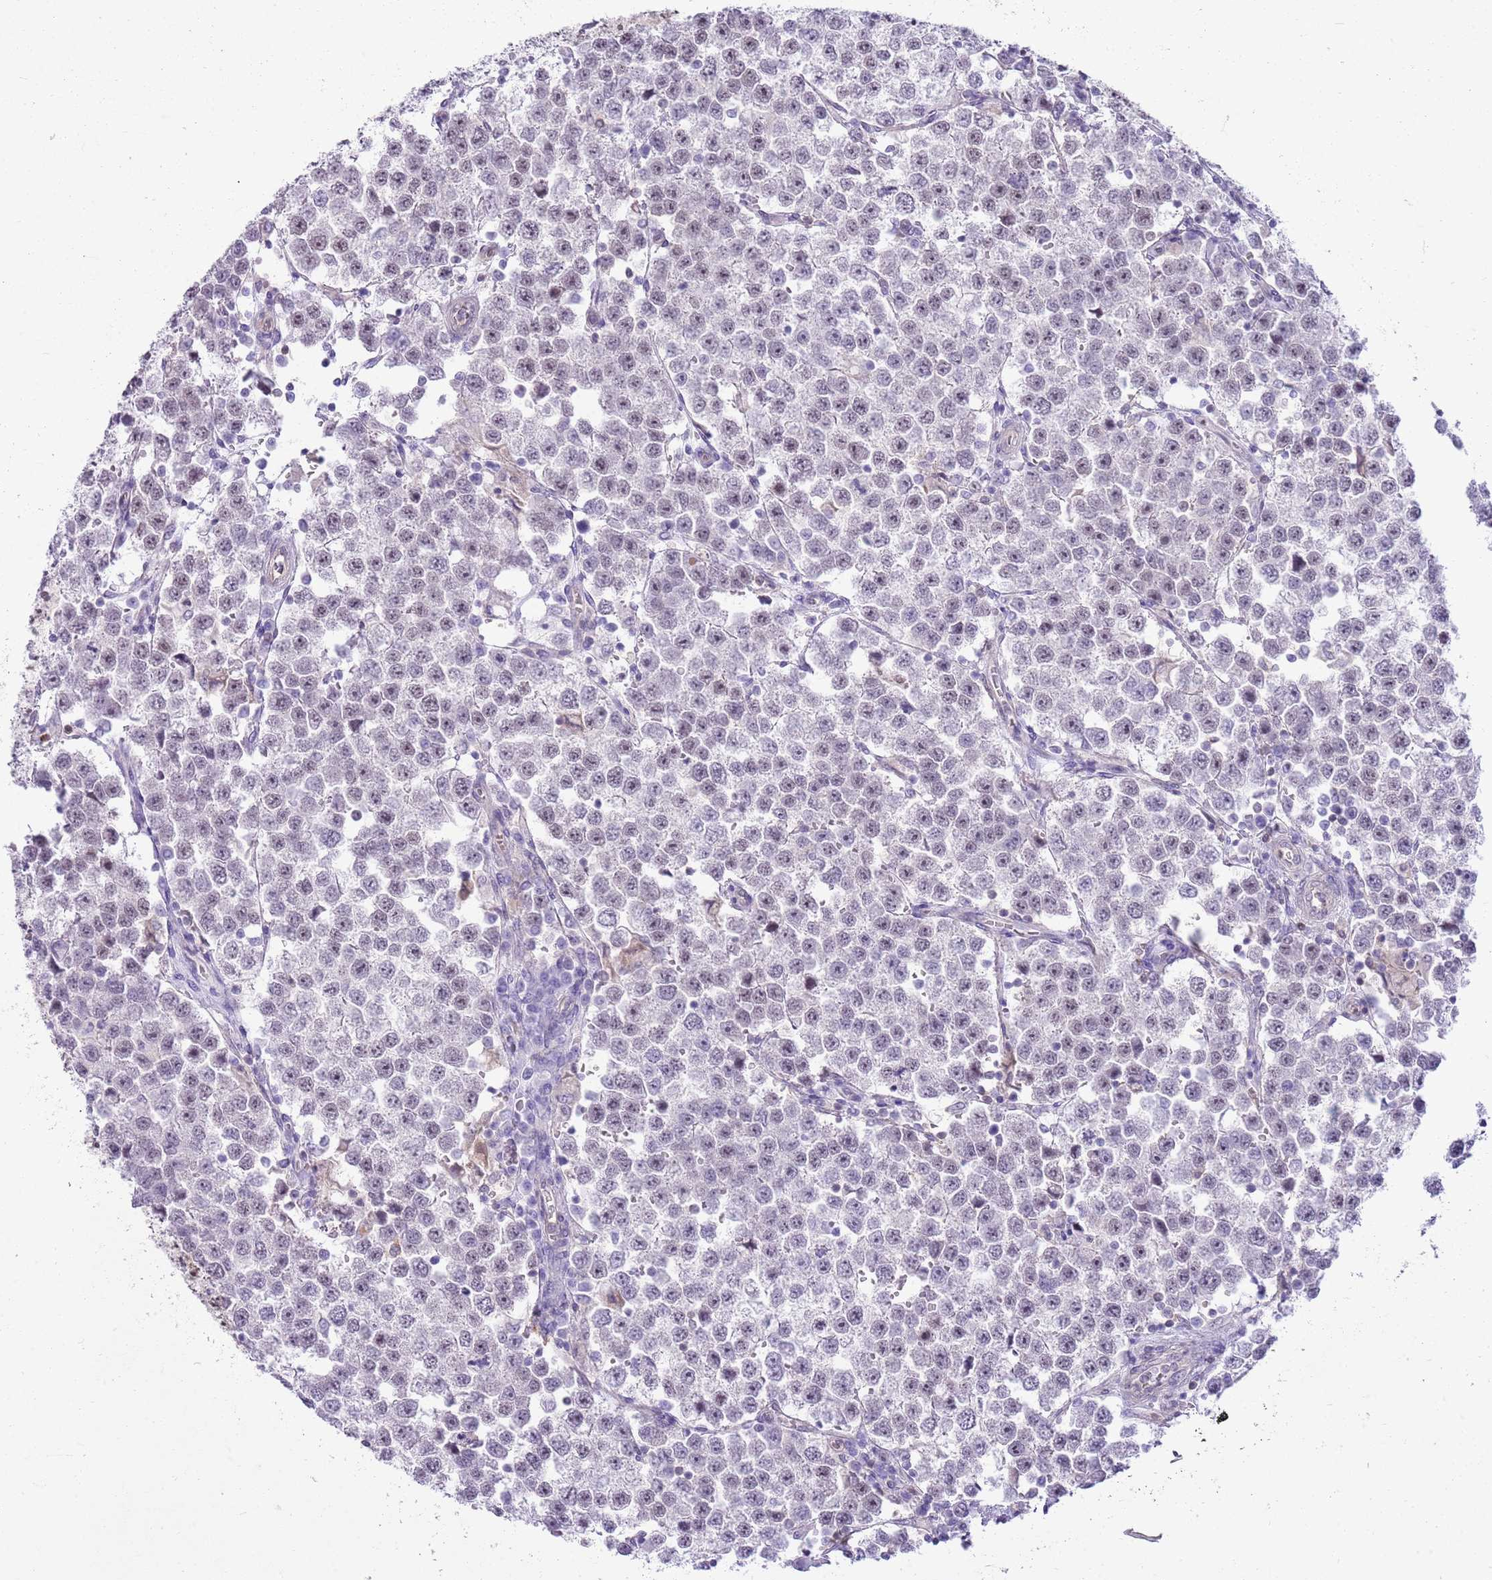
{"staining": {"intensity": "moderate", "quantity": "25%-75%", "location": "nuclear"}, "tissue": "testis cancer", "cell_type": "Tumor cells", "image_type": "cancer", "snomed": [{"axis": "morphology", "description": "Seminoma, NOS"}, {"axis": "topography", "description": "Testis"}], "caption": "Testis seminoma tissue displays moderate nuclear staining in approximately 25%-75% of tumor cells (DAB (3,3'-diaminobenzidine) IHC with brightfield microscopy, high magnification).", "gene": "DHX32", "patient": {"sex": "male", "age": 37}}